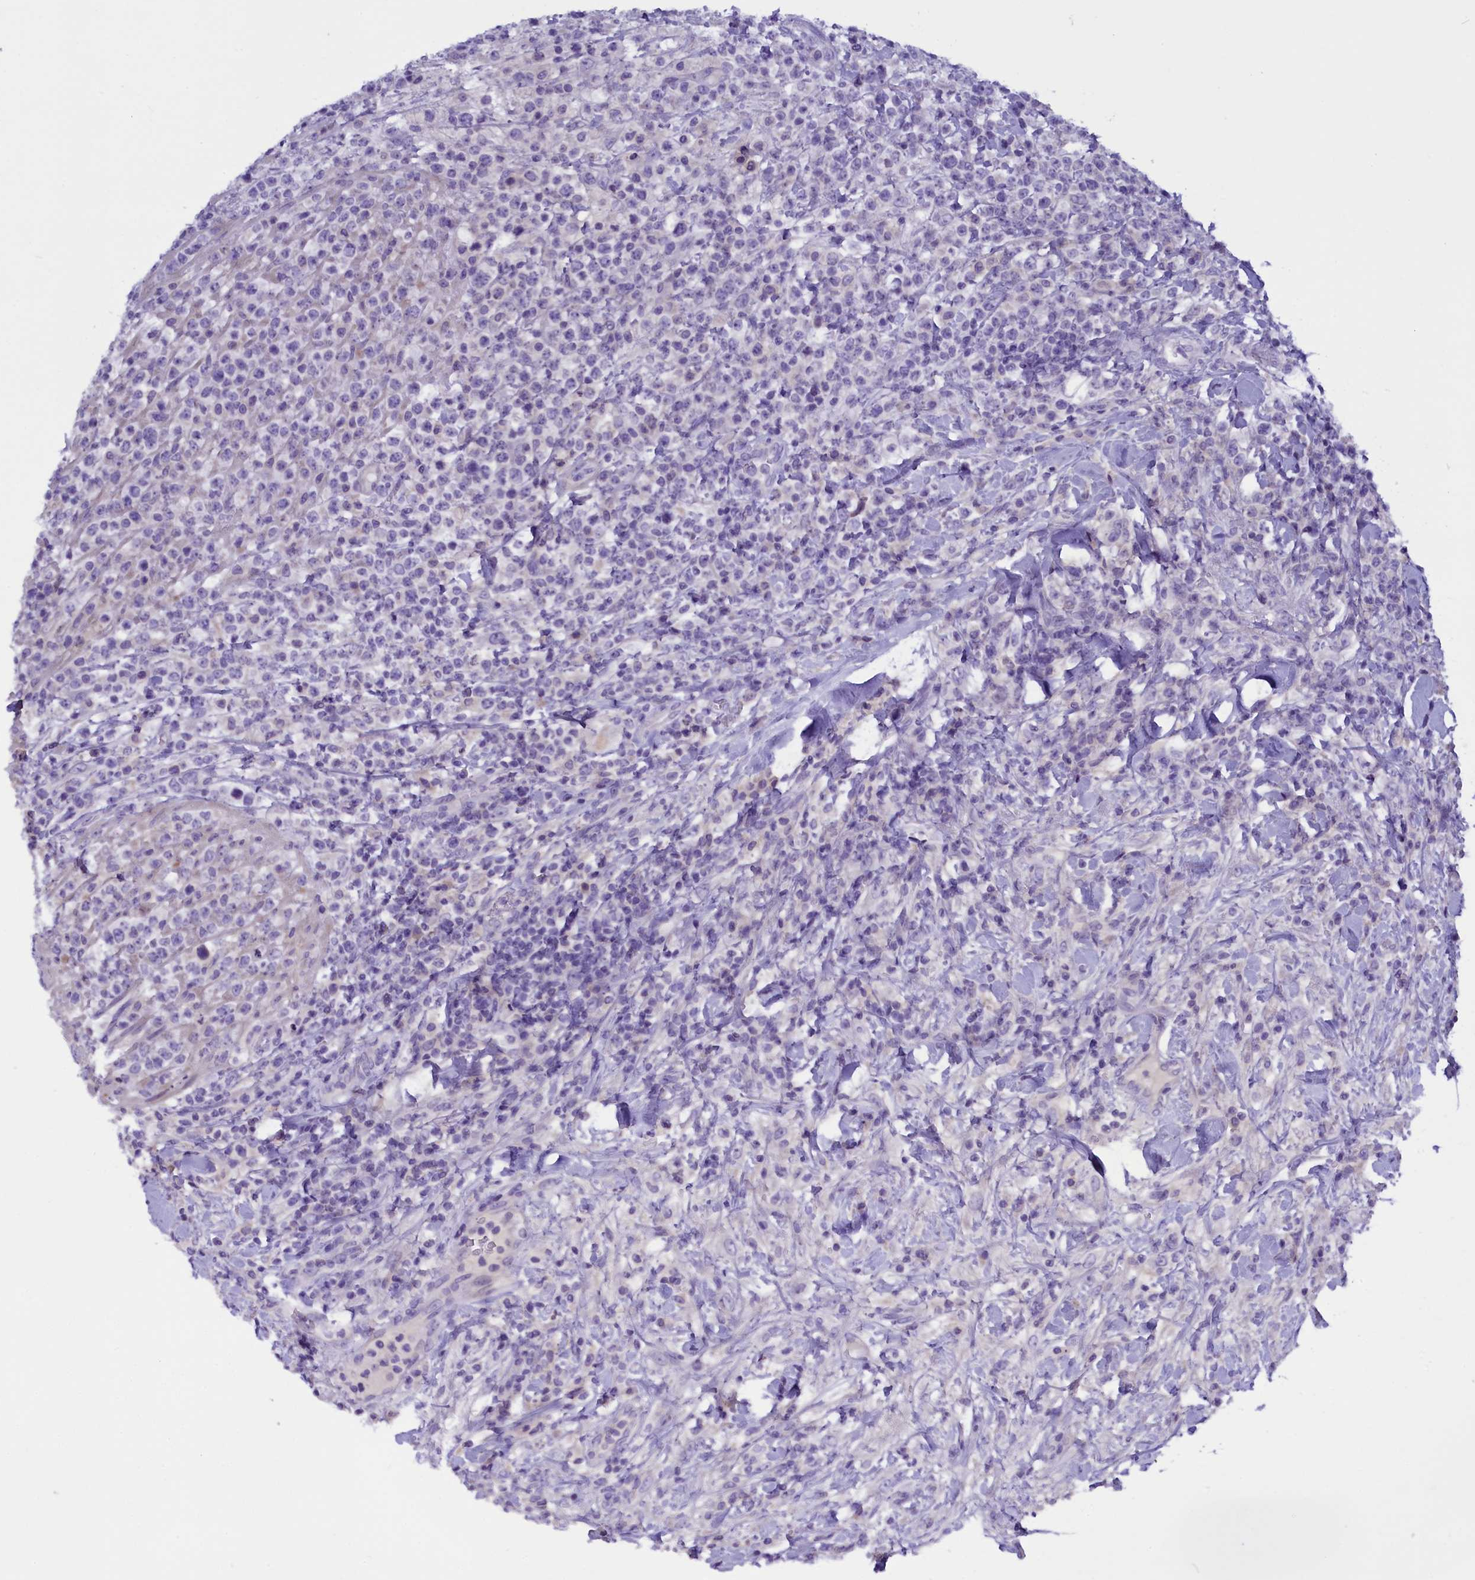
{"staining": {"intensity": "negative", "quantity": "none", "location": "none"}, "tissue": "lymphoma", "cell_type": "Tumor cells", "image_type": "cancer", "snomed": [{"axis": "morphology", "description": "Malignant lymphoma, non-Hodgkin's type, High grade"}, {"axis": "topography", "description": "Colon"}], "caption": "Photomicrograph shows no protein positivity in tumor cells of malignant lymphoma, non-Hodgkin's type (high-grade) tissue.", "gene": "RTTN", "patient": {"sex": "female", "age": 53}}